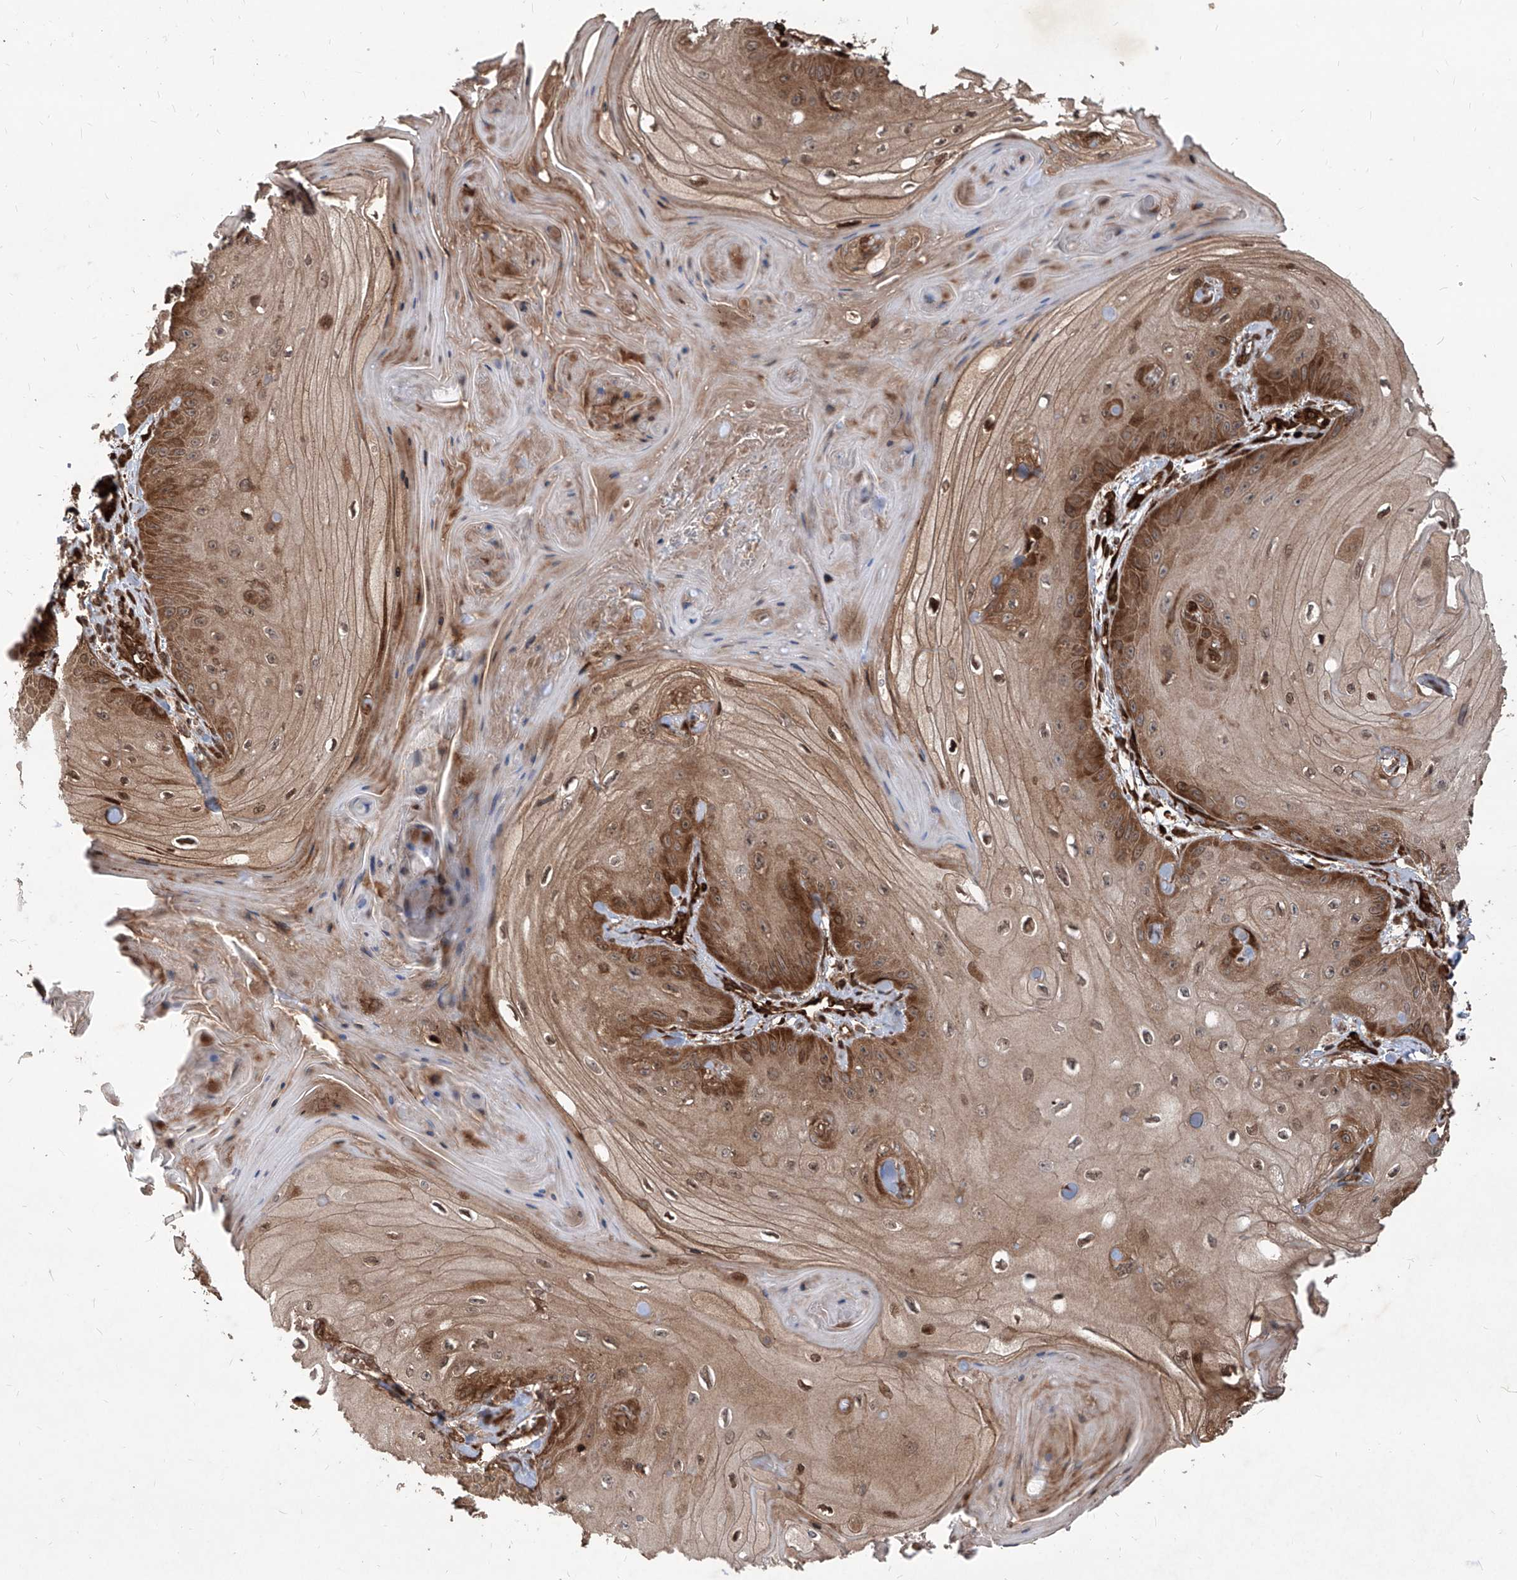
{"staining": {"intensity": "moderate", "quantity": ">75%", "location": "cytoplasmic/membranous,nuclear"}, "tissue": "skin cancer", "cell_type": "Tumor cells", "image_type": "cancer", "snomed": [{"axis": "morphology", "description": "Squamous cell carcinoma, NOS"}, {"axis": "topography", "description": "Skin"}], "caption": "Moderate cytoplasmic/membranous and nuclear staining is seen in about >75% of tumor cells in skin squamous cell carcinoma.", "gene": "MAGED2", "patient": {"sex": "male", "age": 74}}